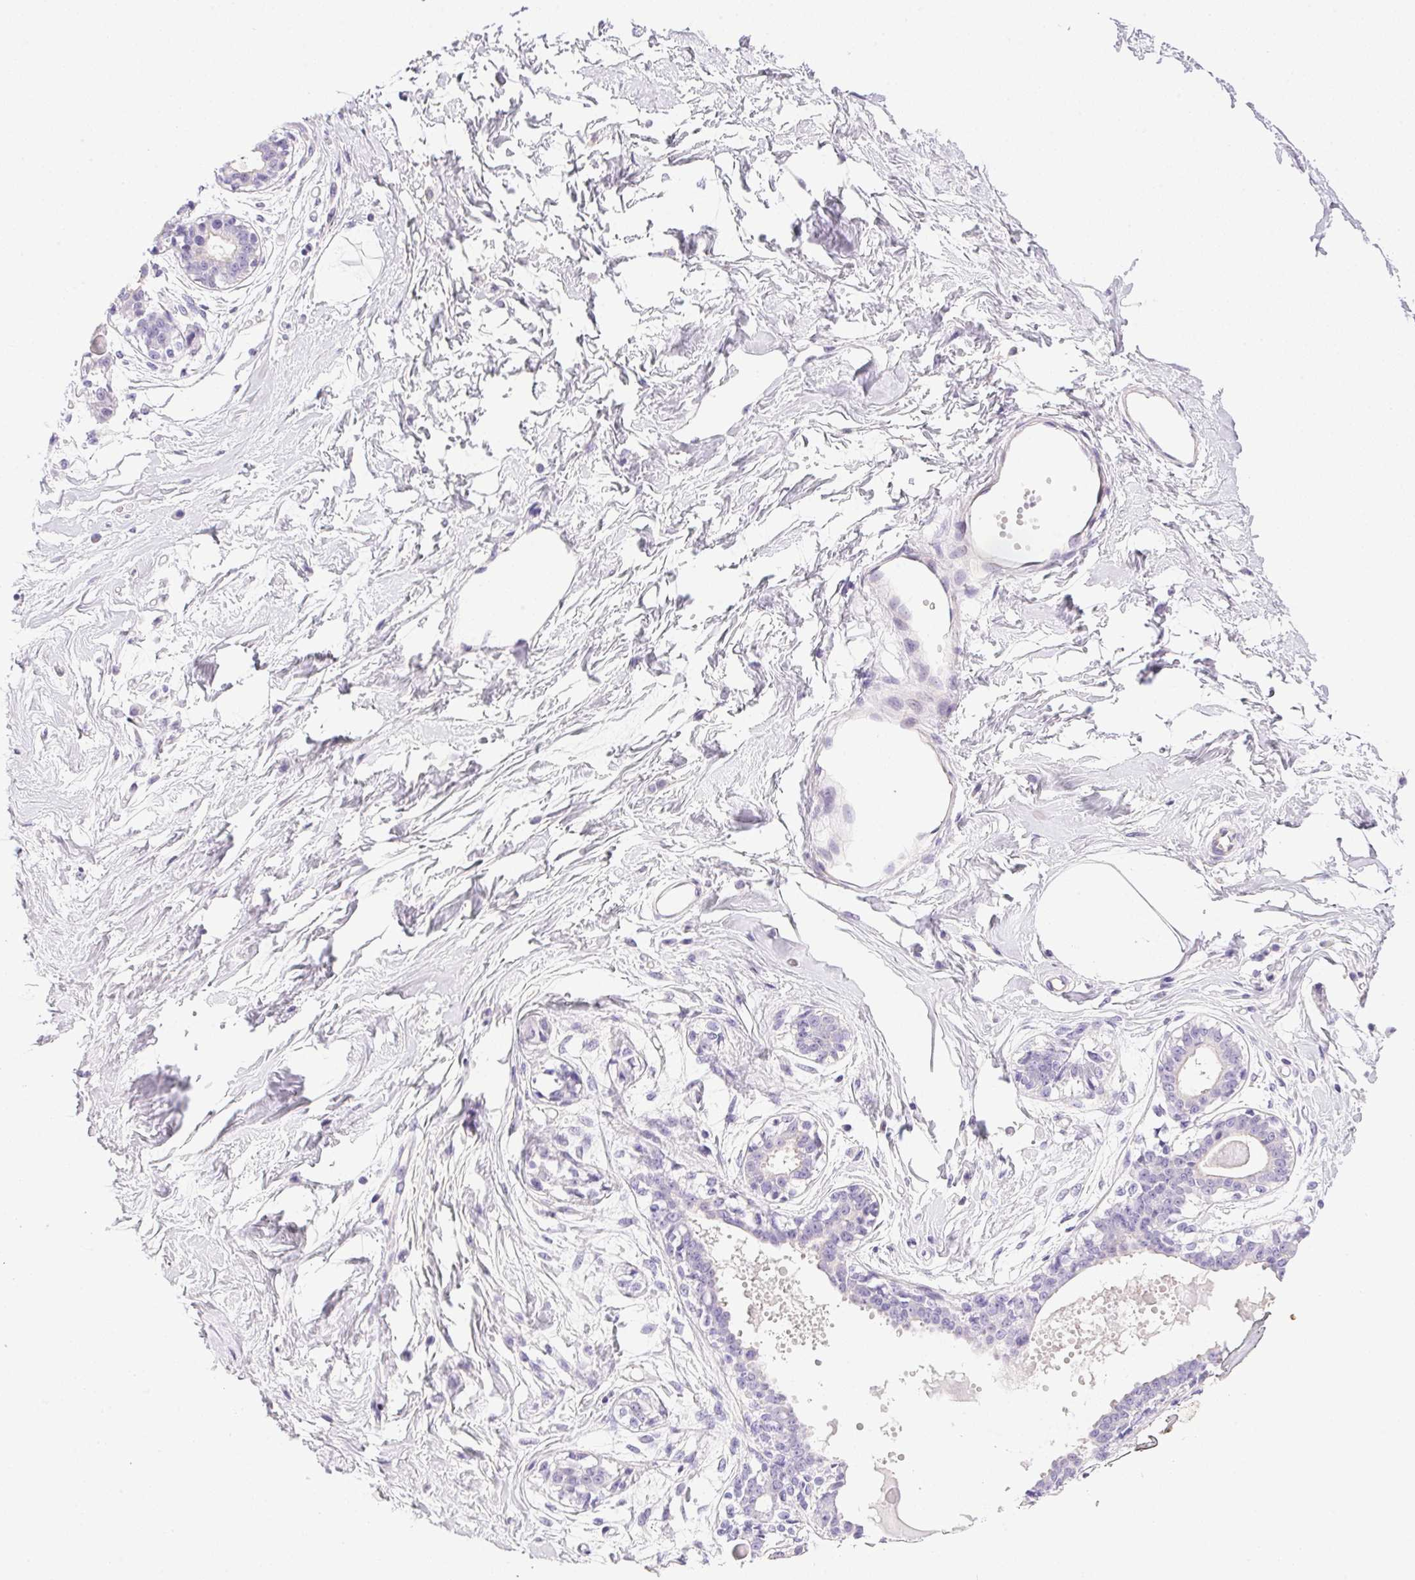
{"staining": {"intensity": "negative", "quantity": "none", "location": "none"}, "tissue": "breast", "cell_type": "Adipocytes", "image_type": "normal", "snomed": [{"axis": "morphology", "description": "Normal tissue, NOS"}, {"axis": "topography", "description": "Breast"}], "caption": "This is a image of immunohistochemistry staining of normal breast, which shows no positivity in adipocytes.", "gene": "ATP6V0A4", "patient": {"sex": "female", "age": 45}}